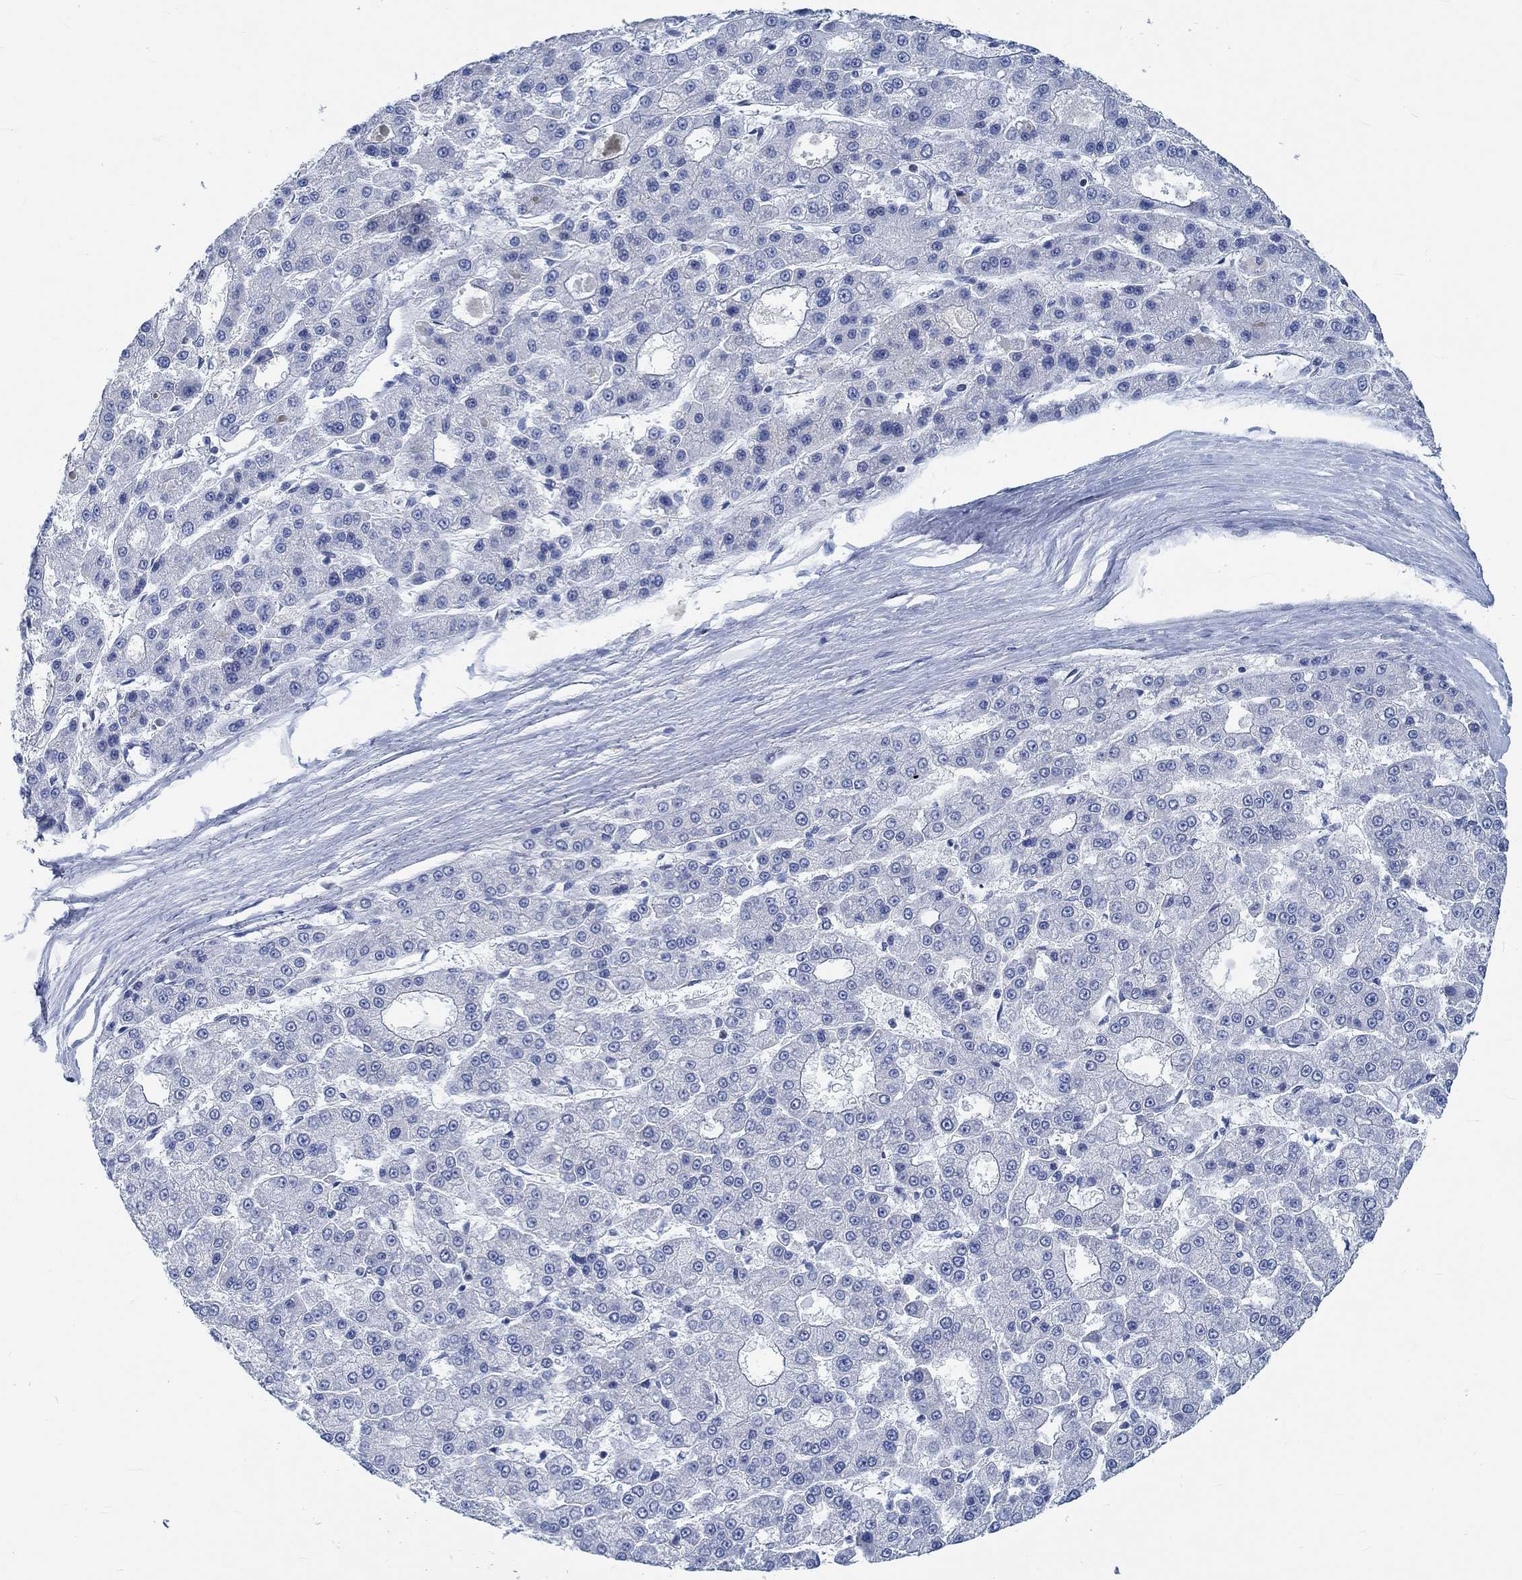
{"staining": {"intensity": "negative", "quantity": "none", "location": "none"}, "tissue": "liver cancer", "cell_type": "Tumor cells", "image_type": "cancer", "snomed": [{"axis": "morphology", "description": "Carcinoma, Hepatocellular, NOS"}, {"axis": "topography", "description": "Liver"}], "caption": "This is a micrograph of IHC staining of liver cancer, which shows no expression in tumor cells.", "gene": "KCNH8", "patient": {"sex": "male", "age": 70}}